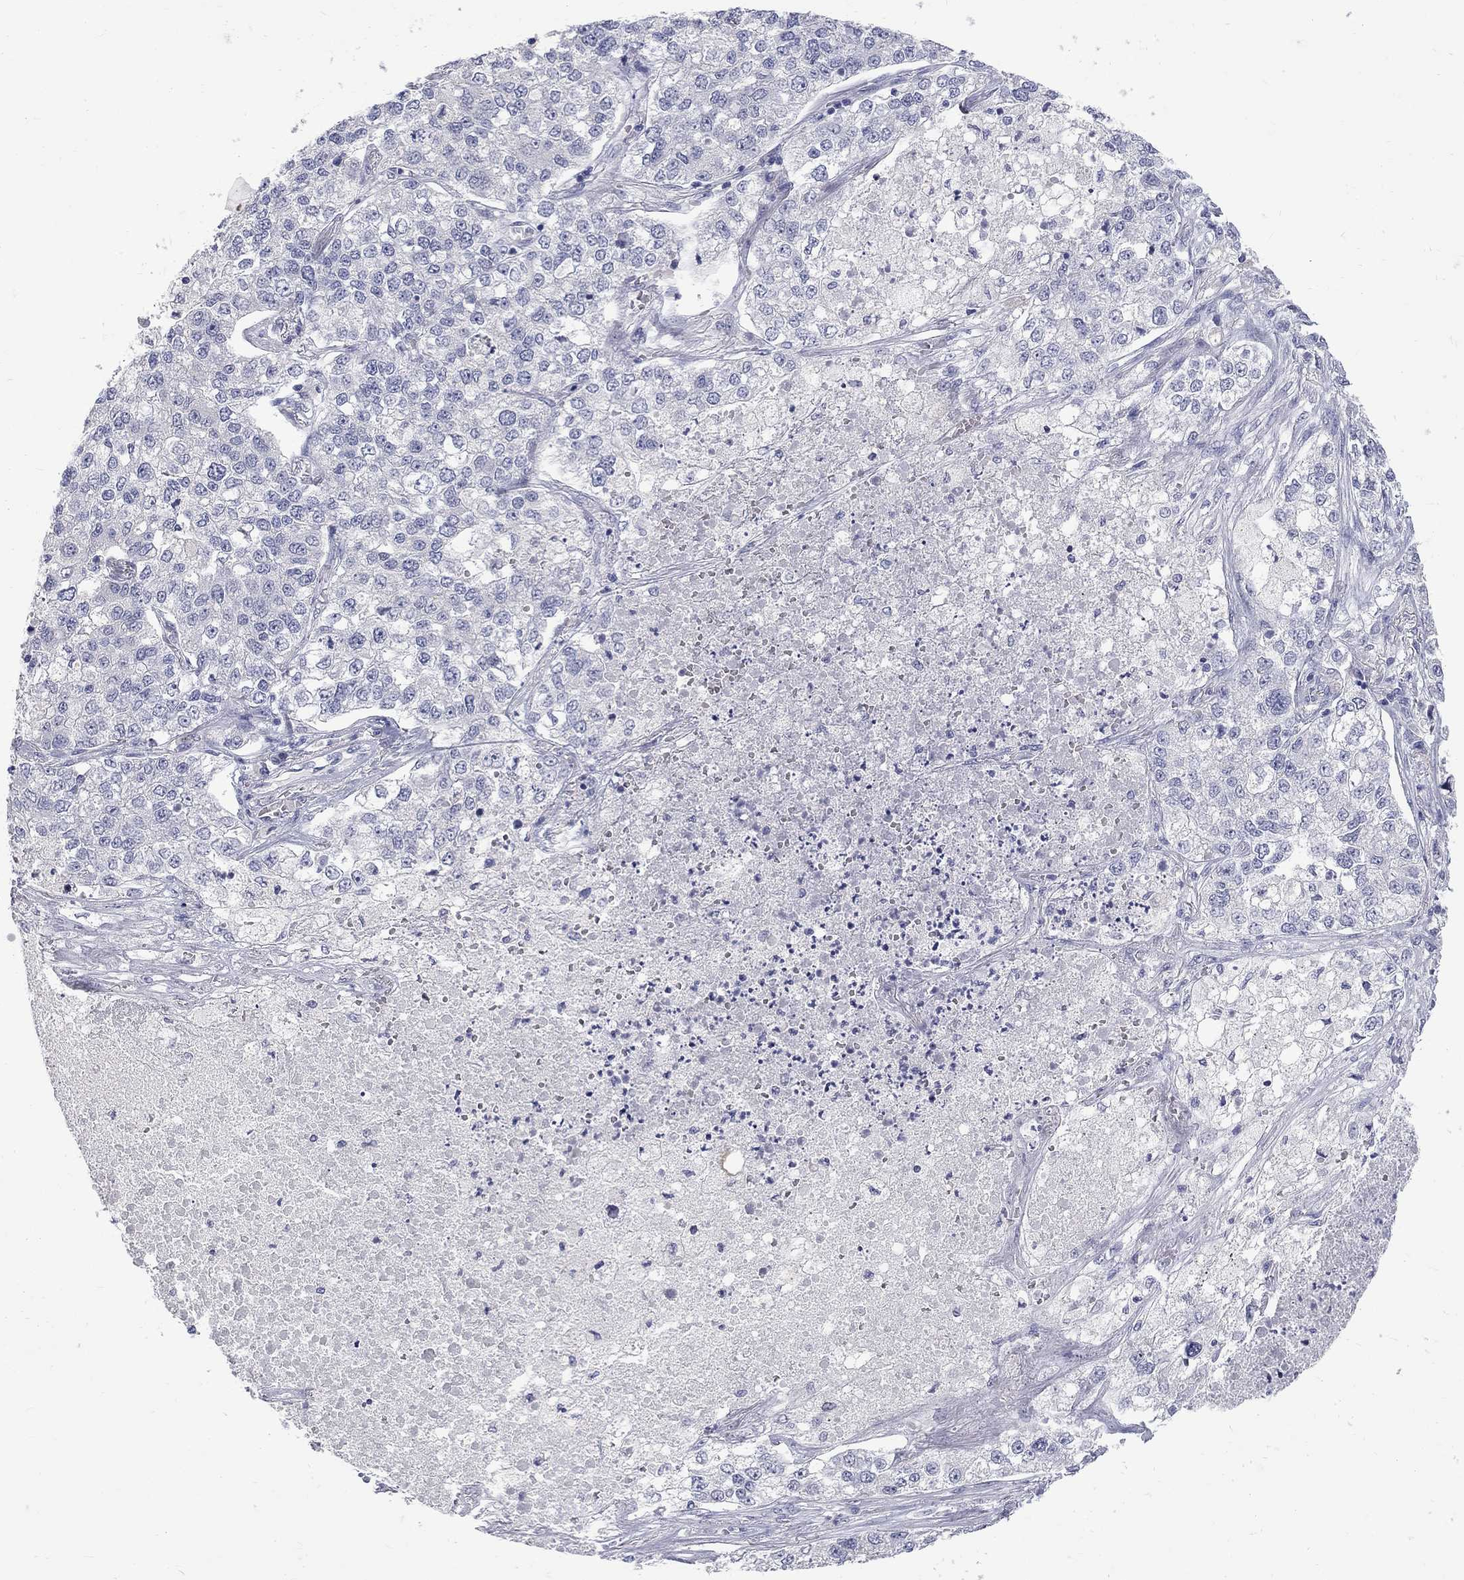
{"staining": {"intensity": "negative", "quantity": "none", "location": "none"}, "tissue": "lung cancer", "cell_type": "Tumor cells", "image_type": "cancer", "snomed": [{"axis": "morphology", "description": "Adenocarcinoma, NOS"}, {"axis": "topography", "description": "Lung"}], "caption": "Protein analysis of lung cancer (adenocarcinoma) reveals no significant staining in tumor cells. (Immunohistochemistry, brightfield microscopy, high magnification).", "gene": "CTNND2", "patient": {"sex": "male", "age": 49}}